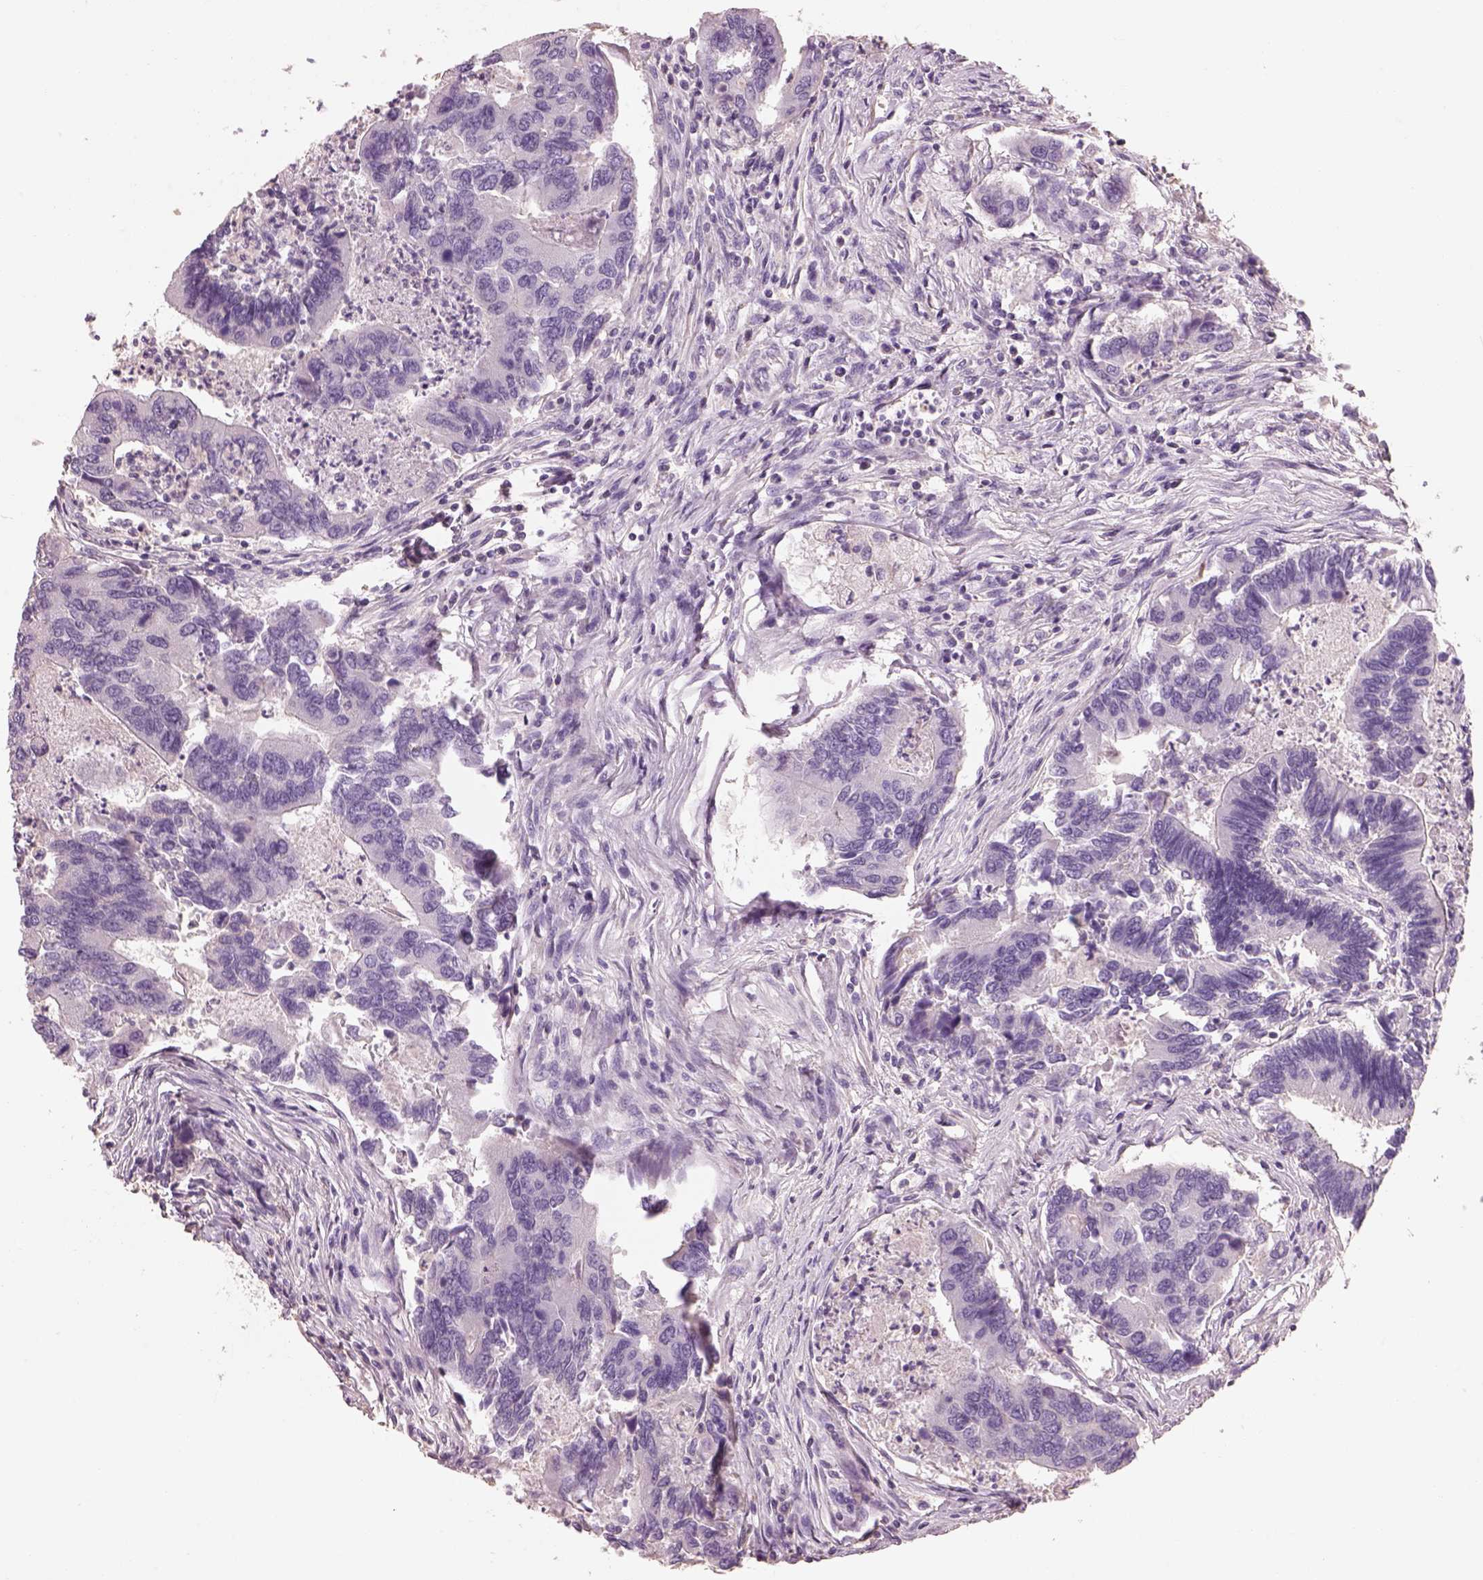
{"staining": {"intensity": "negative", "quantity": "none", "location": "none"}, "tissue": "colorectal cancer", "cell_type": "Tumor cells", "image_type": "cancer", "snomed": [{"axis": "morphology", "description": "Adenocarcinoma, NOS"}, {"axis": "topography", "description": "Colon"}], "caption": "This is an immunohistochemistry (IHC) micrograph of colorectal cancer. There is no expression in tumor cells.", "gene": "OTUD6A", "patient": {"sex": "female", "age": 67}}